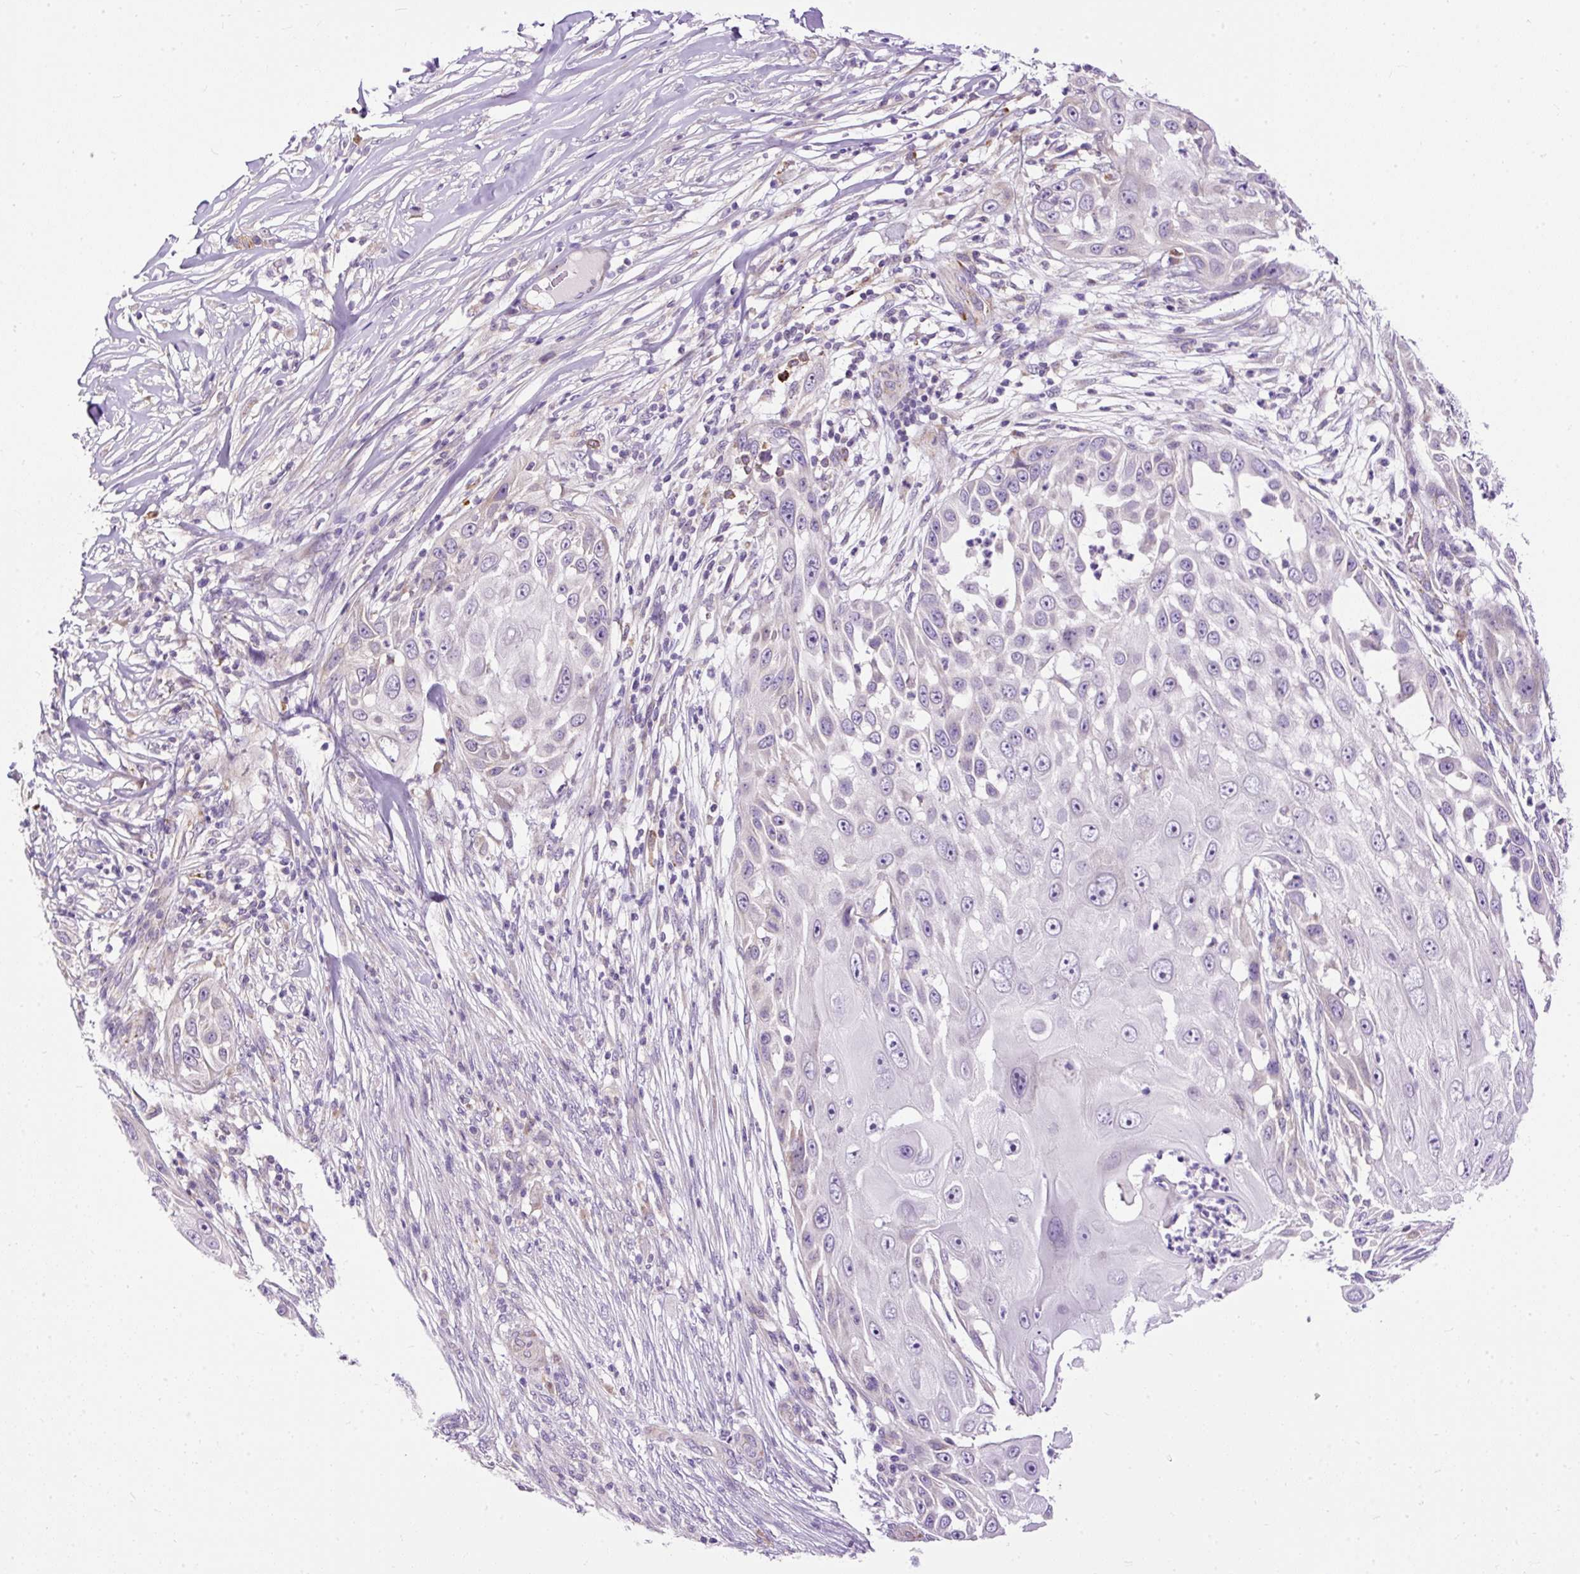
{"staining": {"intensity": "negative", "quantity": "none", "location": "none"}, "tissue": "skin cancer", "cell_type": "Tumor cells", "image_type": "cancer", "snomed": [{"axis": "morphology", "description": "Squamous cell carcinoma, NOS"}, {"axis": "topography", "description": "Skin"}], "caption": "Immunohistochemical staining of skin cancer (squamous cell carcinoma) exhibits no significant staining in tumor cells.", "gene": "FMC1", "patient": {"sex": "female", "age": 44}}